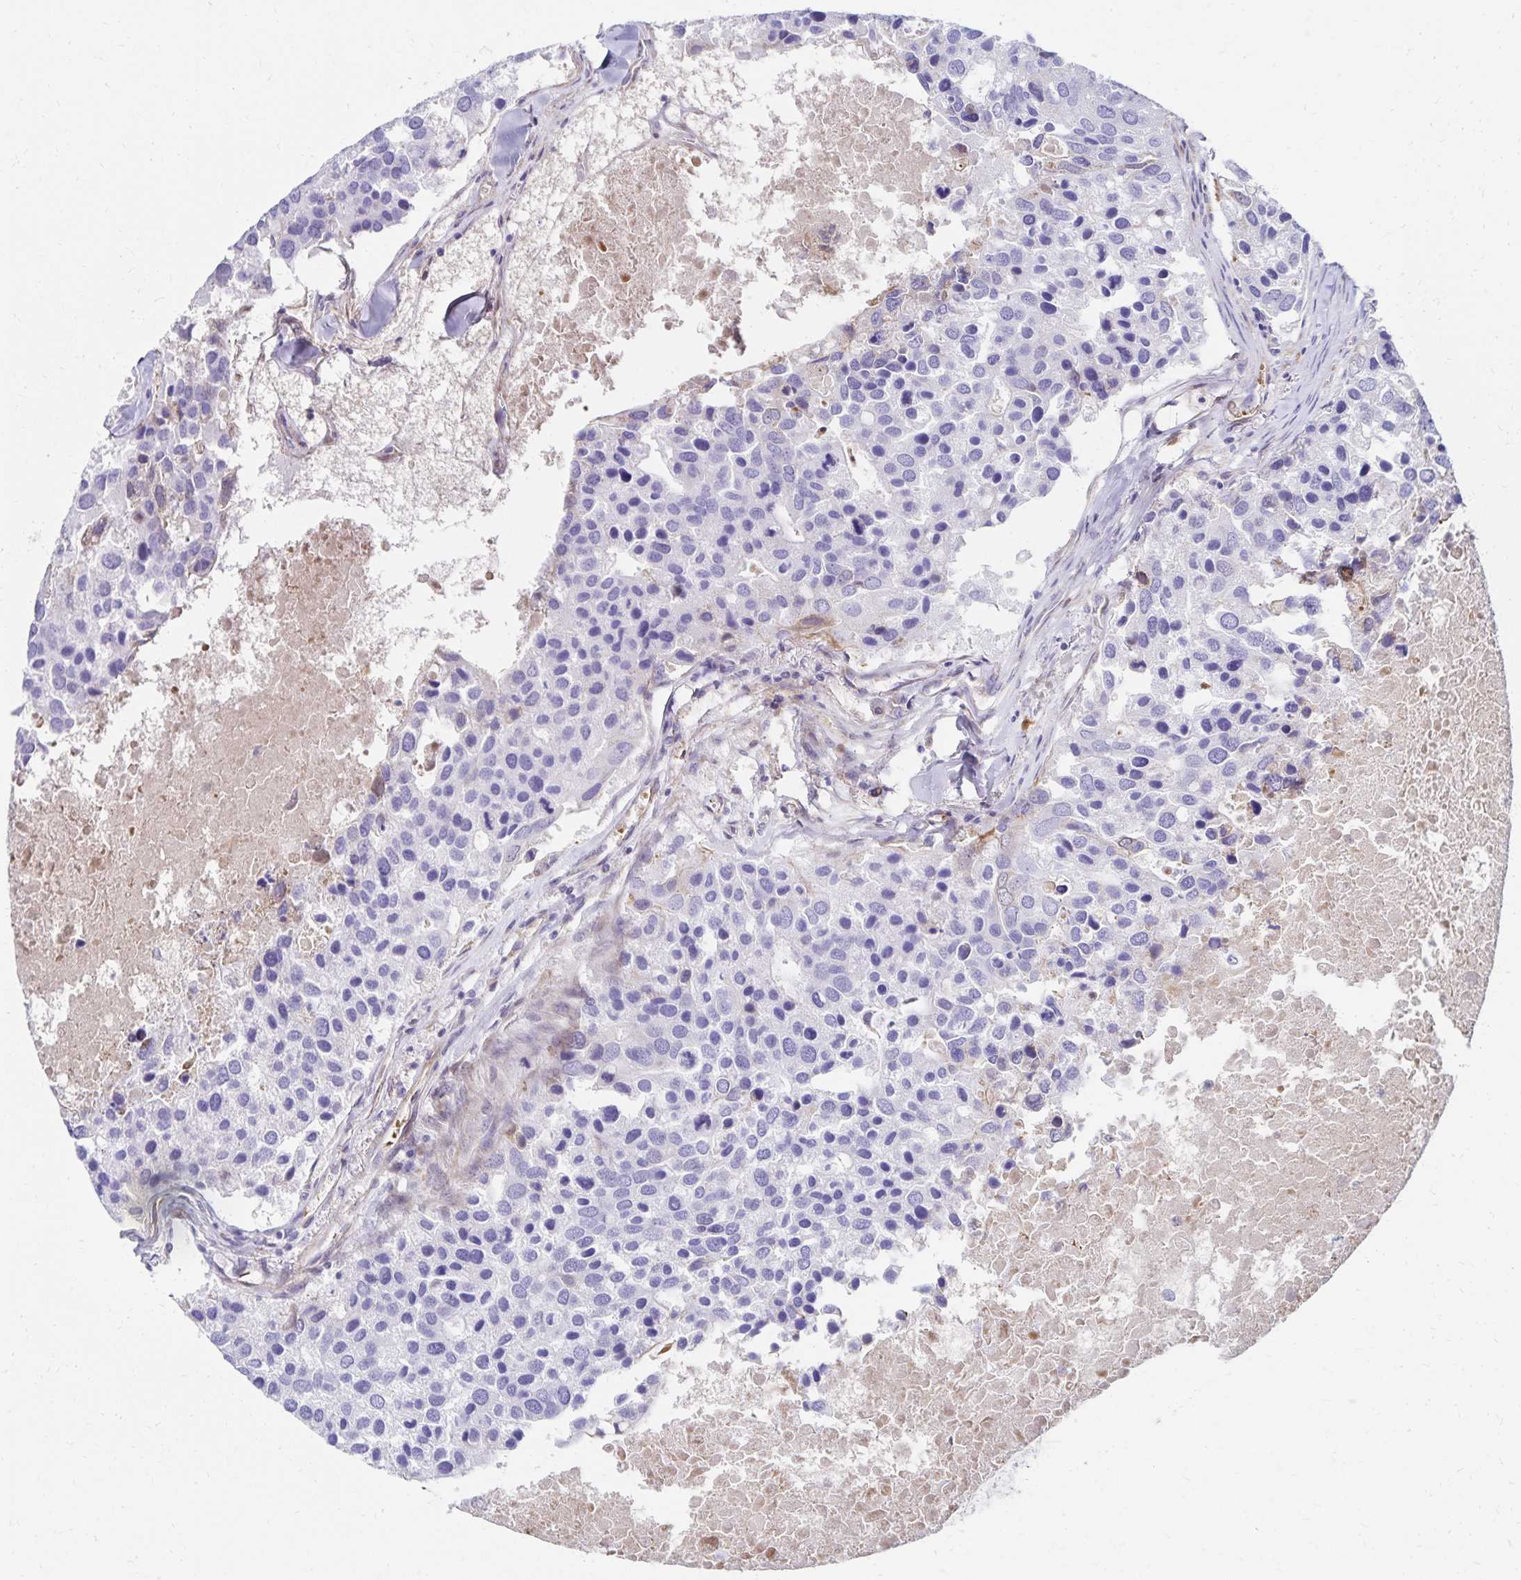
{"staining": {"intensity": "negative", "quantity": "none", "location": "none"}, "tissue": "breast cancer", "cell_type": "Tumor cells", "image_type": "cancer", "snomed": [{"axis": "morphology", "description": "Duct carcinoma"}, {"axis": "topography", "description": "Breast"}], "caption": "Image shows no significant protein staining in tumor cells of breast infiltrating ductal carcinoma.", "gene": "NECAP1", "patient": {"sex": "female", "age": 83}}